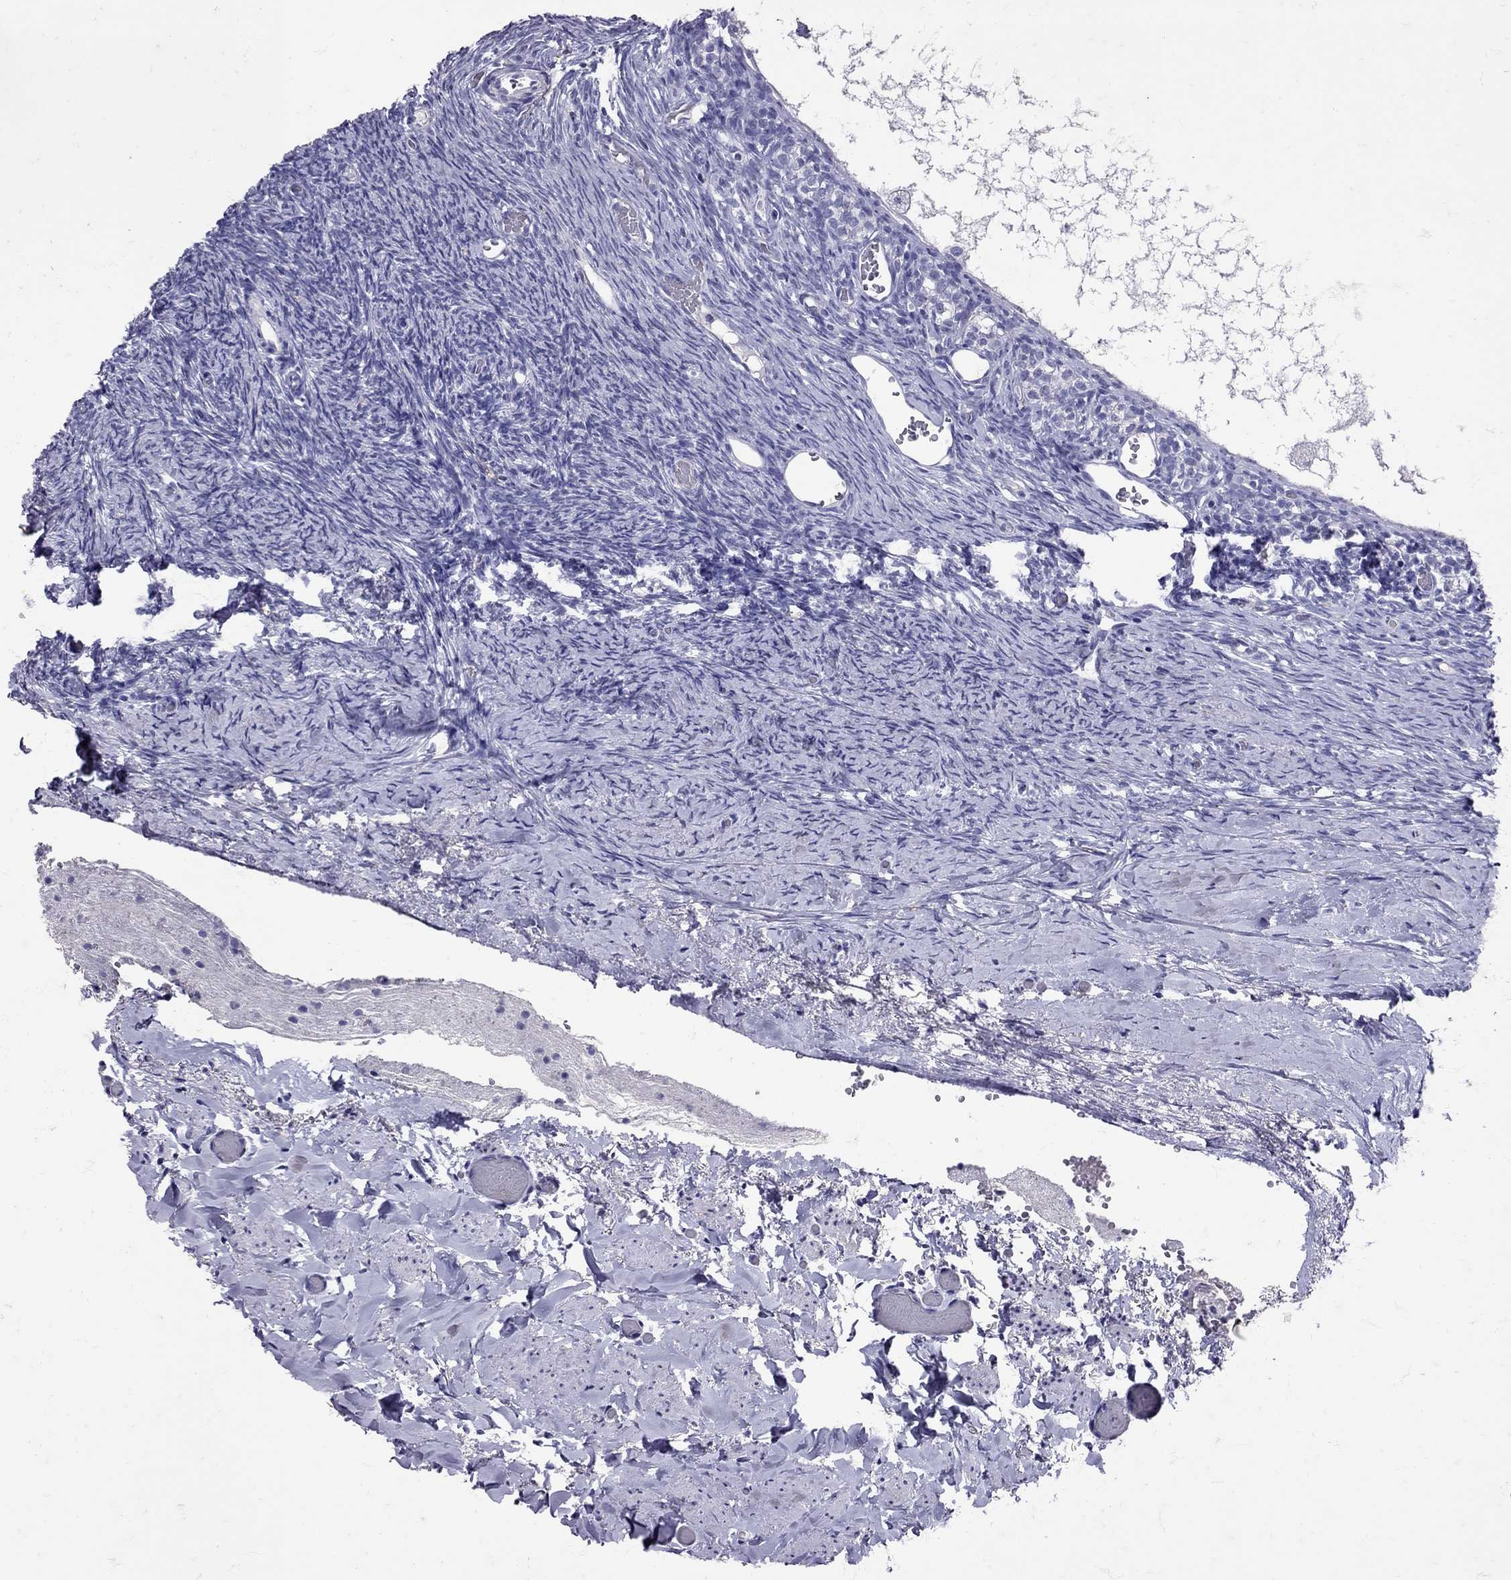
{"staining": {"intensity": "negative", "quantity": "none", "location": "none"}, "tissue": "ovary", "cell_type": "Follicle cells", "image_type": "normal", "snomed": [{"axis": "morphology", "description": "Normal tissue, NOS"}, {"axis": "topography", "description": "Ovary"}], "caption": "The micrograph shows no staining of follicle cells in unremarkable ovary.", "gene": "SST", "patient": {"sex": "female", "age": 39}}